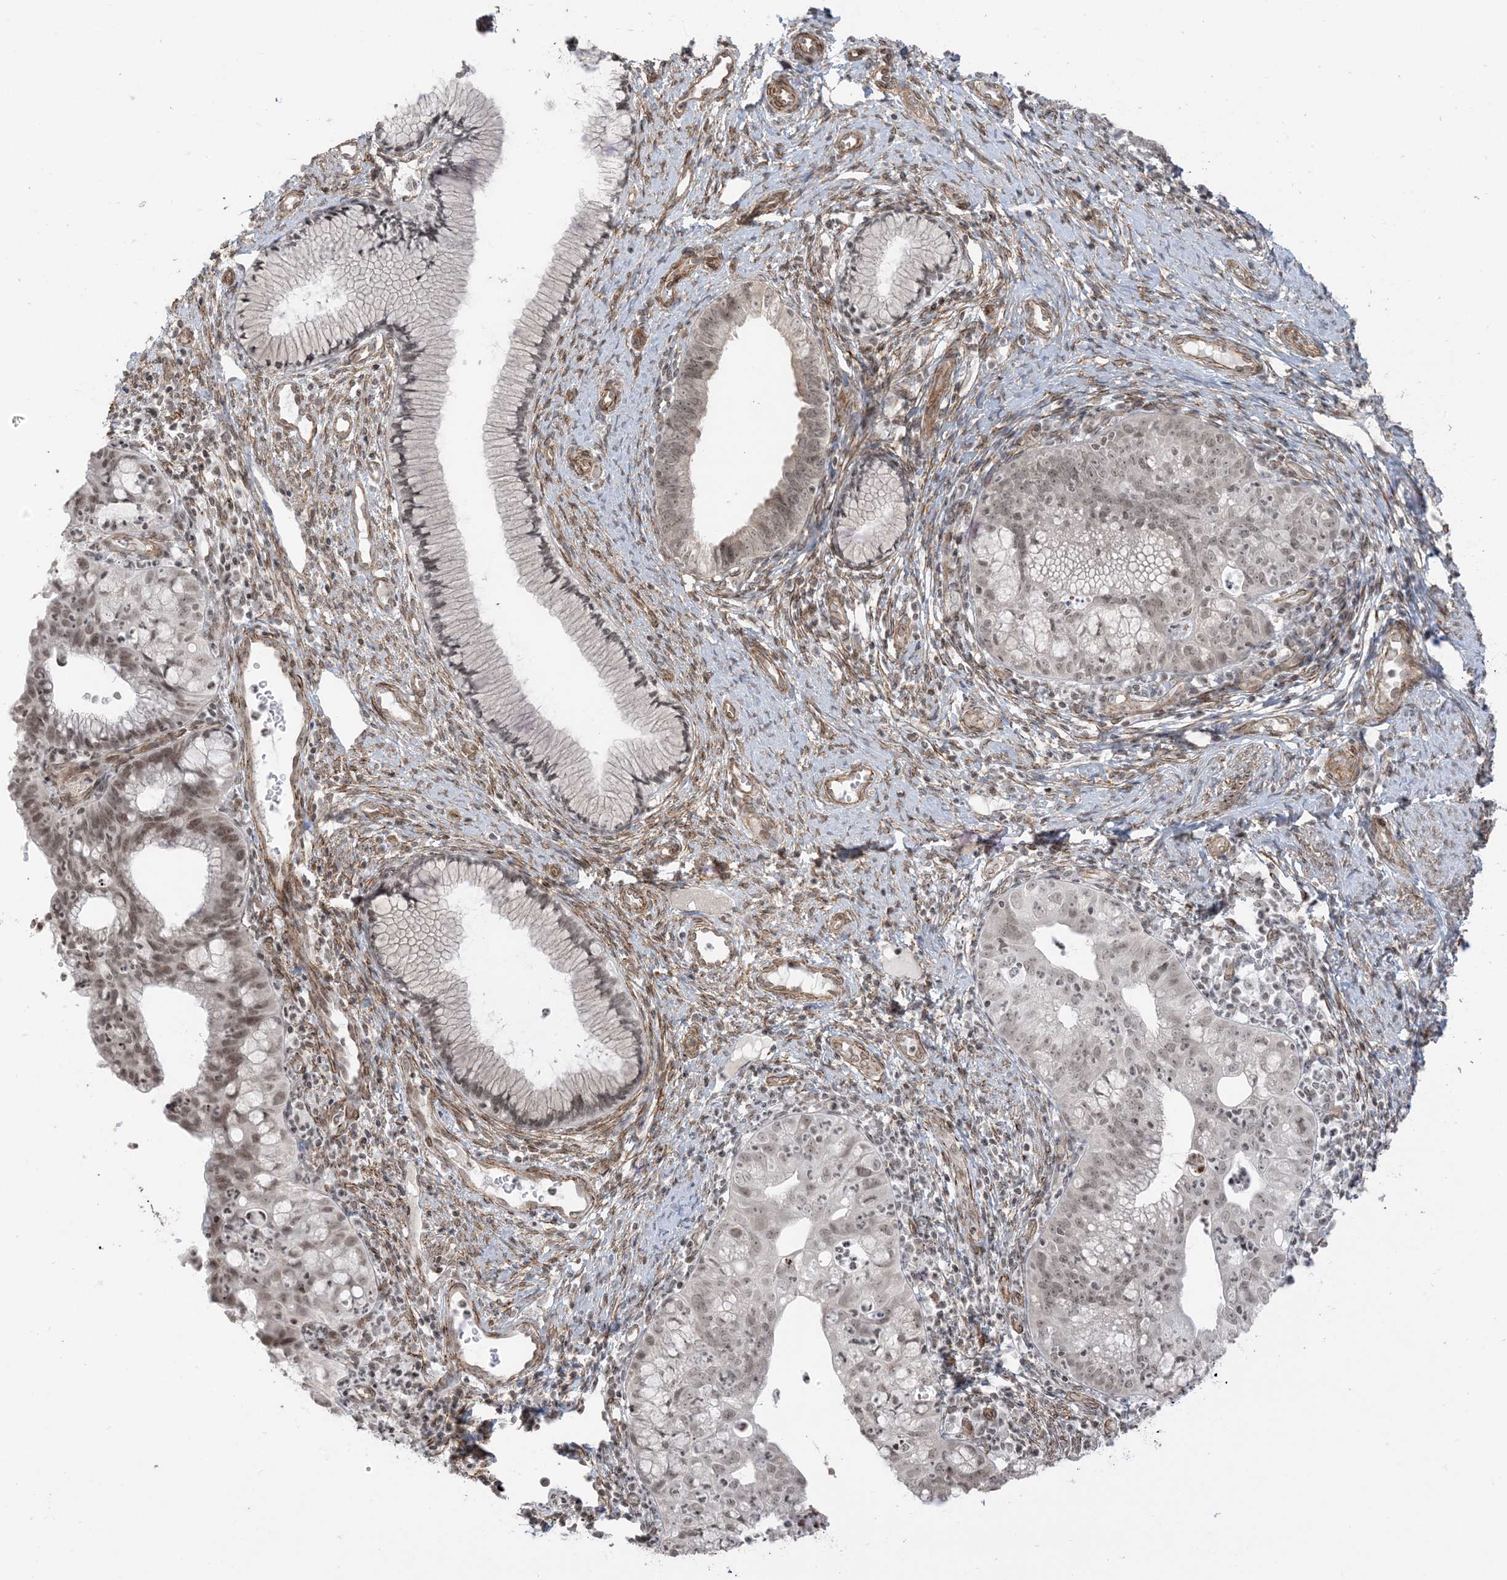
{"staining": {"intensity": "weak", "quantity": ">75%", "location": "nuclear"}, "tissue": "cervical cancer", "cell_type": "Tumor cells", "image_type": "cancer", "snomed": [{"axis": "morphology", "description": "Adenocarcinoma, NOS"}, {"axis": "topography", "description": "Cervix"}], "caption": "This is a photomicrograph of IHC staining of cervical adenocarcinoma, which shows weak staining in the nuclear of tumor cells.", "gene": "METAP1D", "patient": {"sex": "female", "age": 36}}